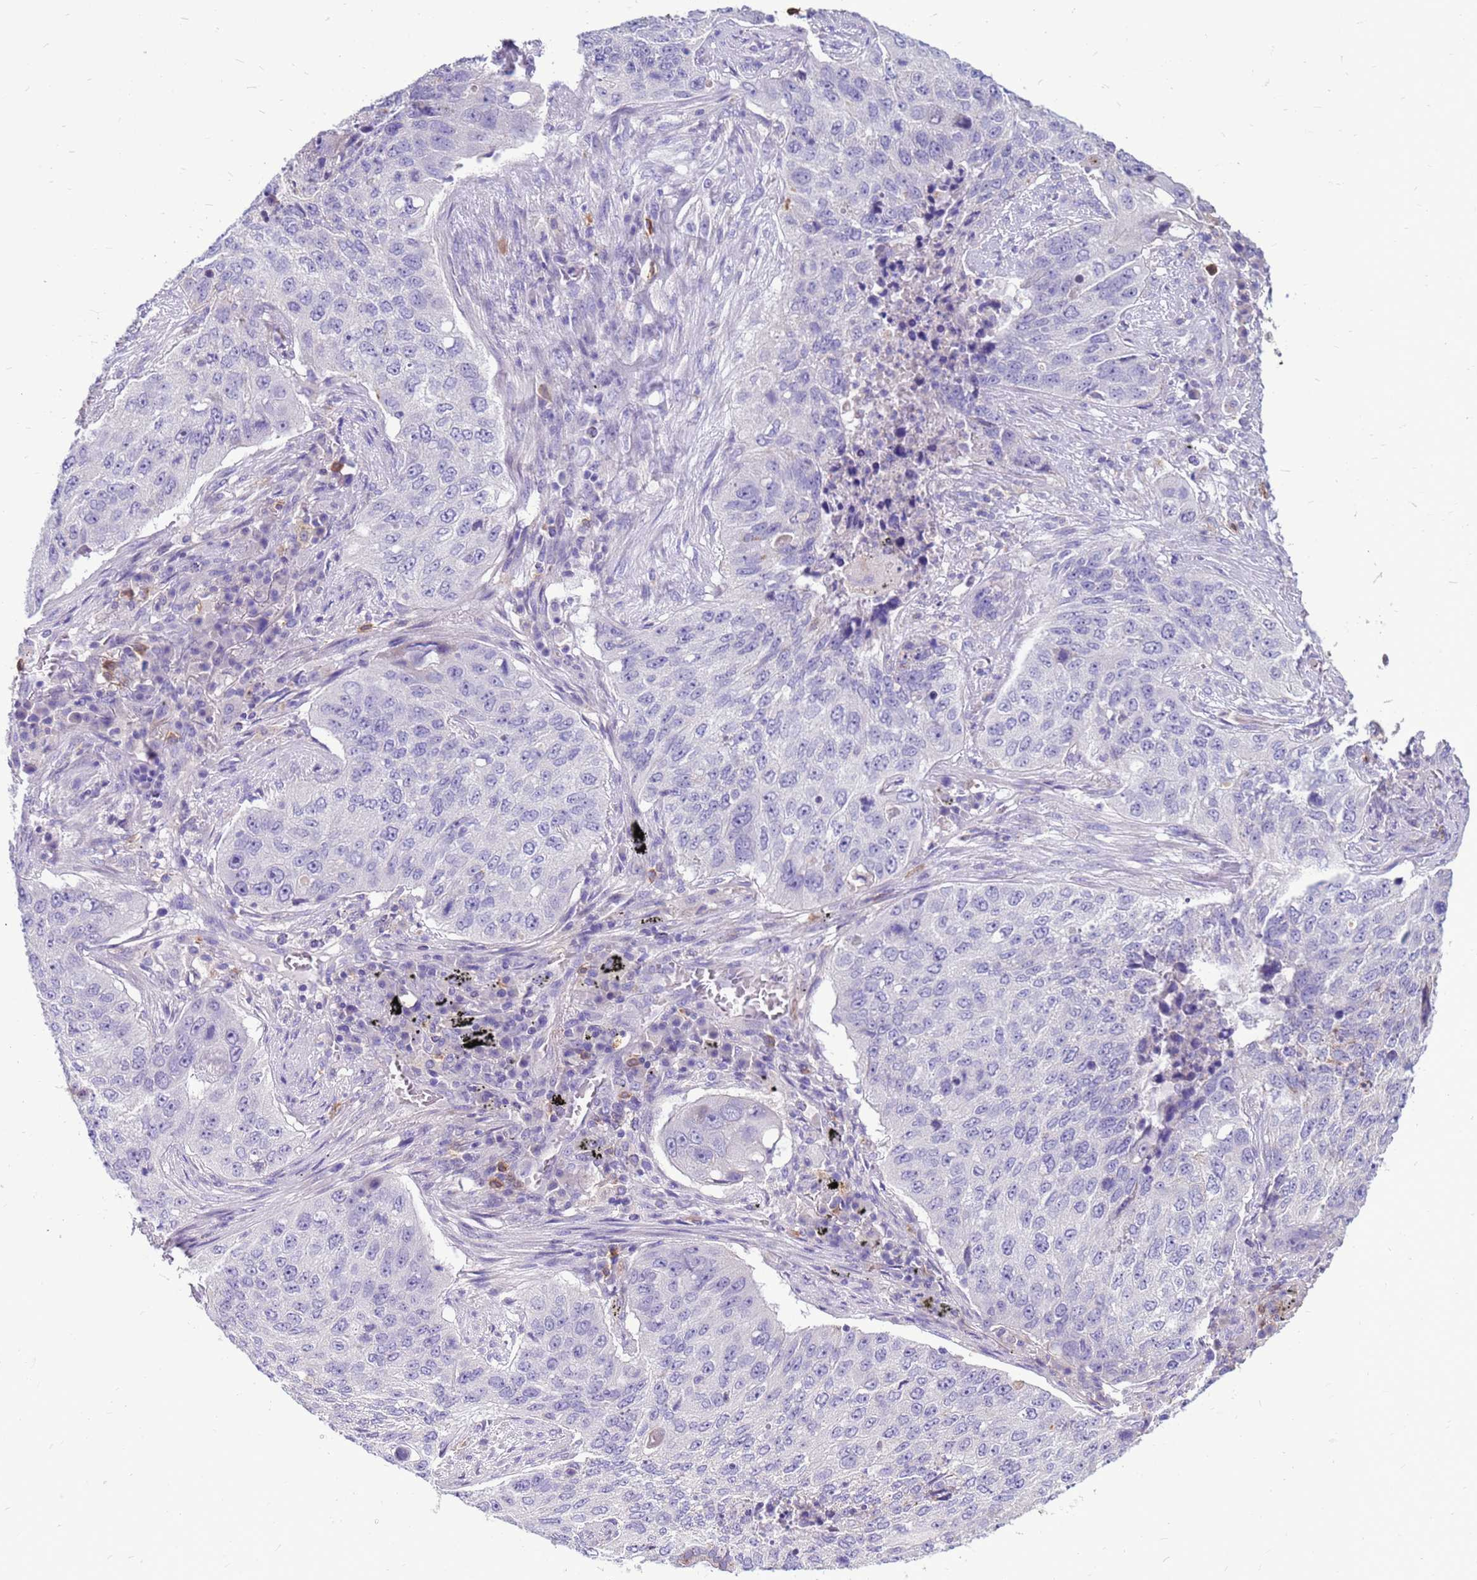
{"staining": {"intensity": "negative", "quantity": "none", "location": "none"}, "tissue": "lung cancer", "cell_type": "Tumor cells", "image_type": "cancer", "snomed": [{"axis": "morphology", "description": "Squamous cell carcinoma, NOS"}, {"axis": "topography", "description": "Lung"}], "caption": "Immunohistochemistry of human lung cancer shows no staining in tumor cells.", "gene": "PDE10A", "patient": {"sex": "female", "age": 63}}